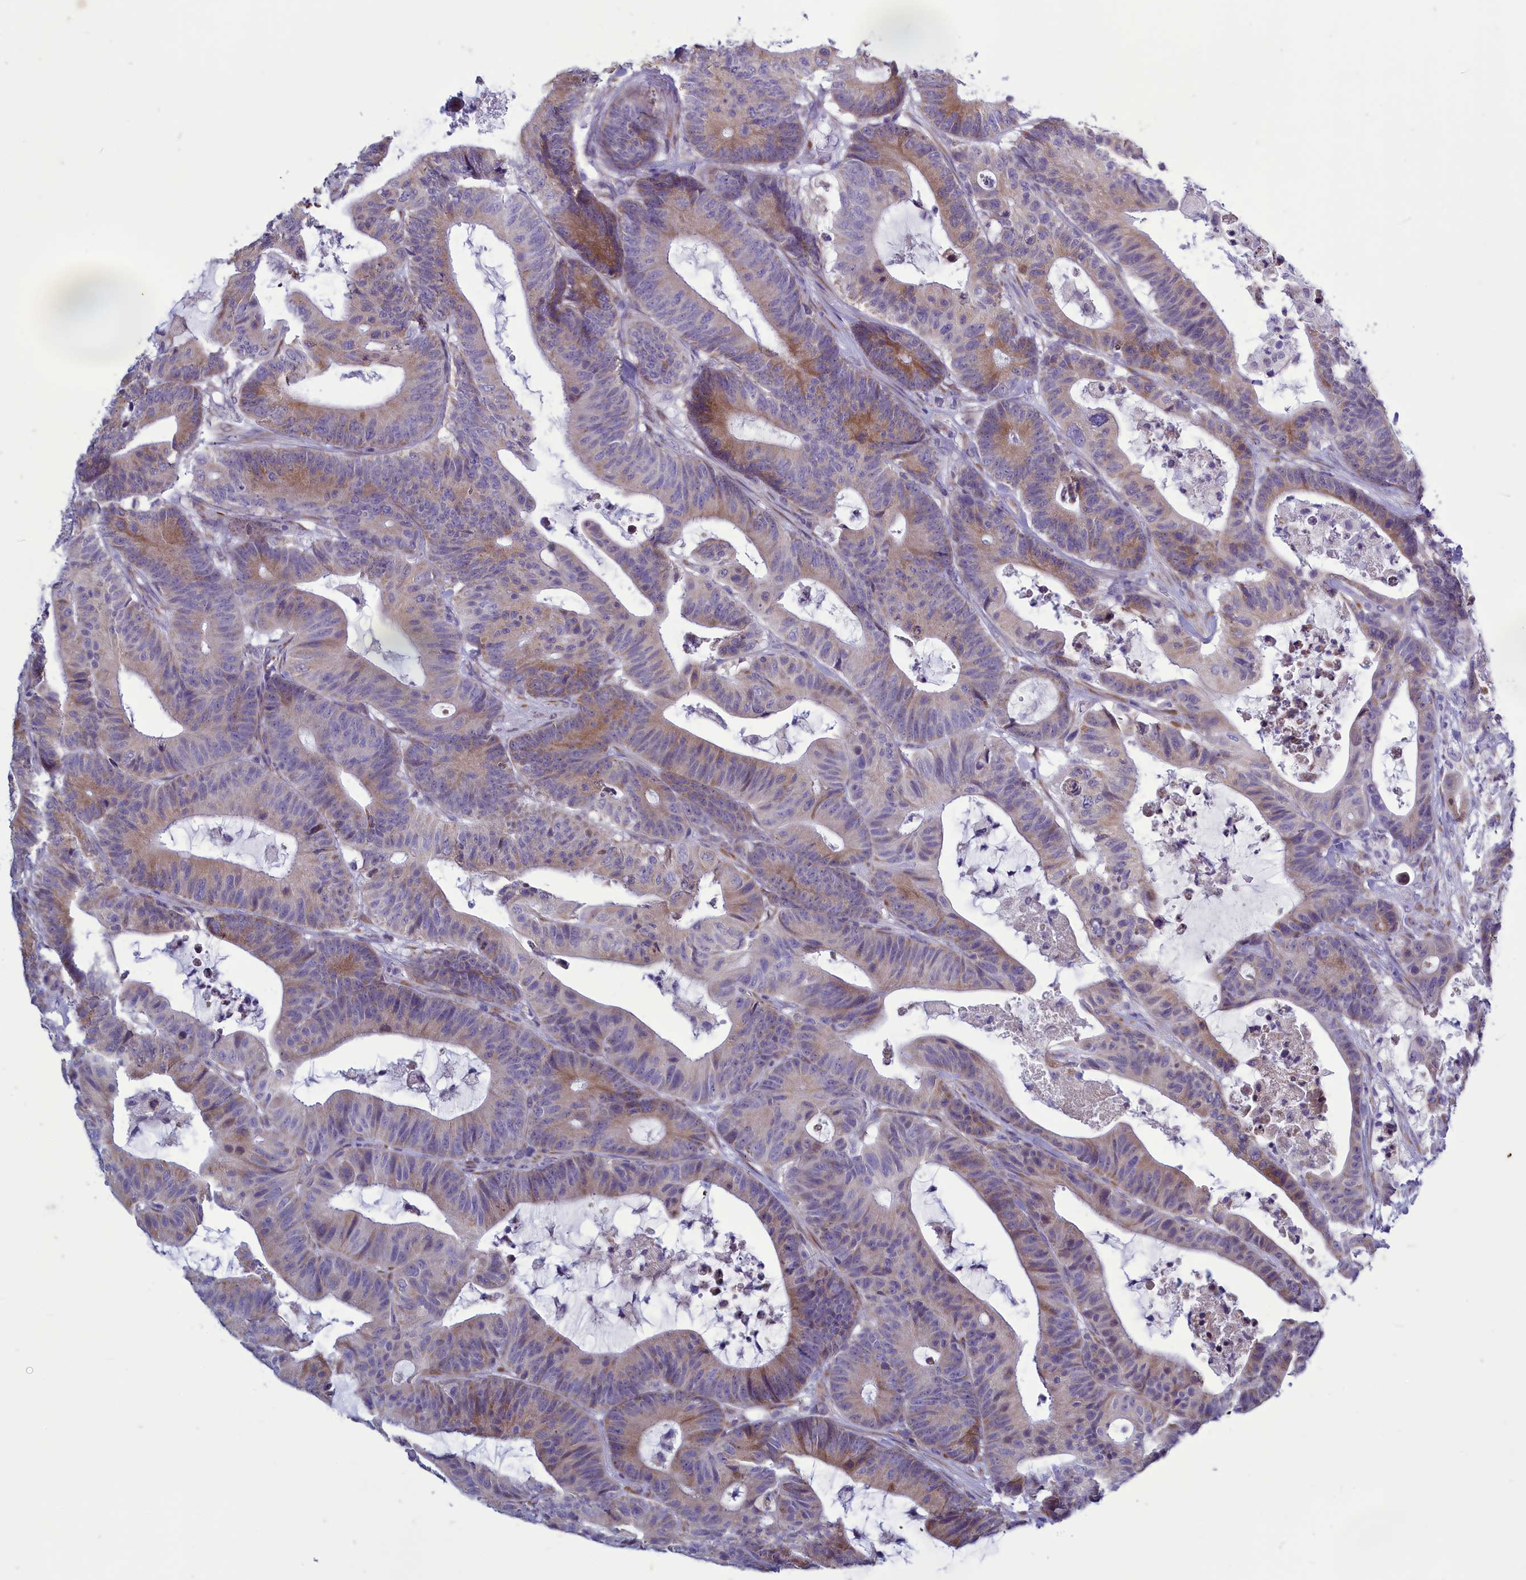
{"staining": {"intensity": "moderate", "quantity": "<25%", "location": "cytoplasmic/membranous"}, "tissue": "colorectal cancer", "cell_type": "Tumor cells", "image_type": "cancer", "snomed": [{"axis": "morphology", "description": "Adenocarcinoma, NOS"}, {"axis": "topography", "description": "Colon"}], "caption": "The micrograph demonstrates immunohistochemical staining of colorectal cancer. There is moderate cytoplasmic/membranous positivity is present in approximately <25% of tumor cells.", "gene": "CENATAC", "patient": {"sex": "female", "age": 84}}